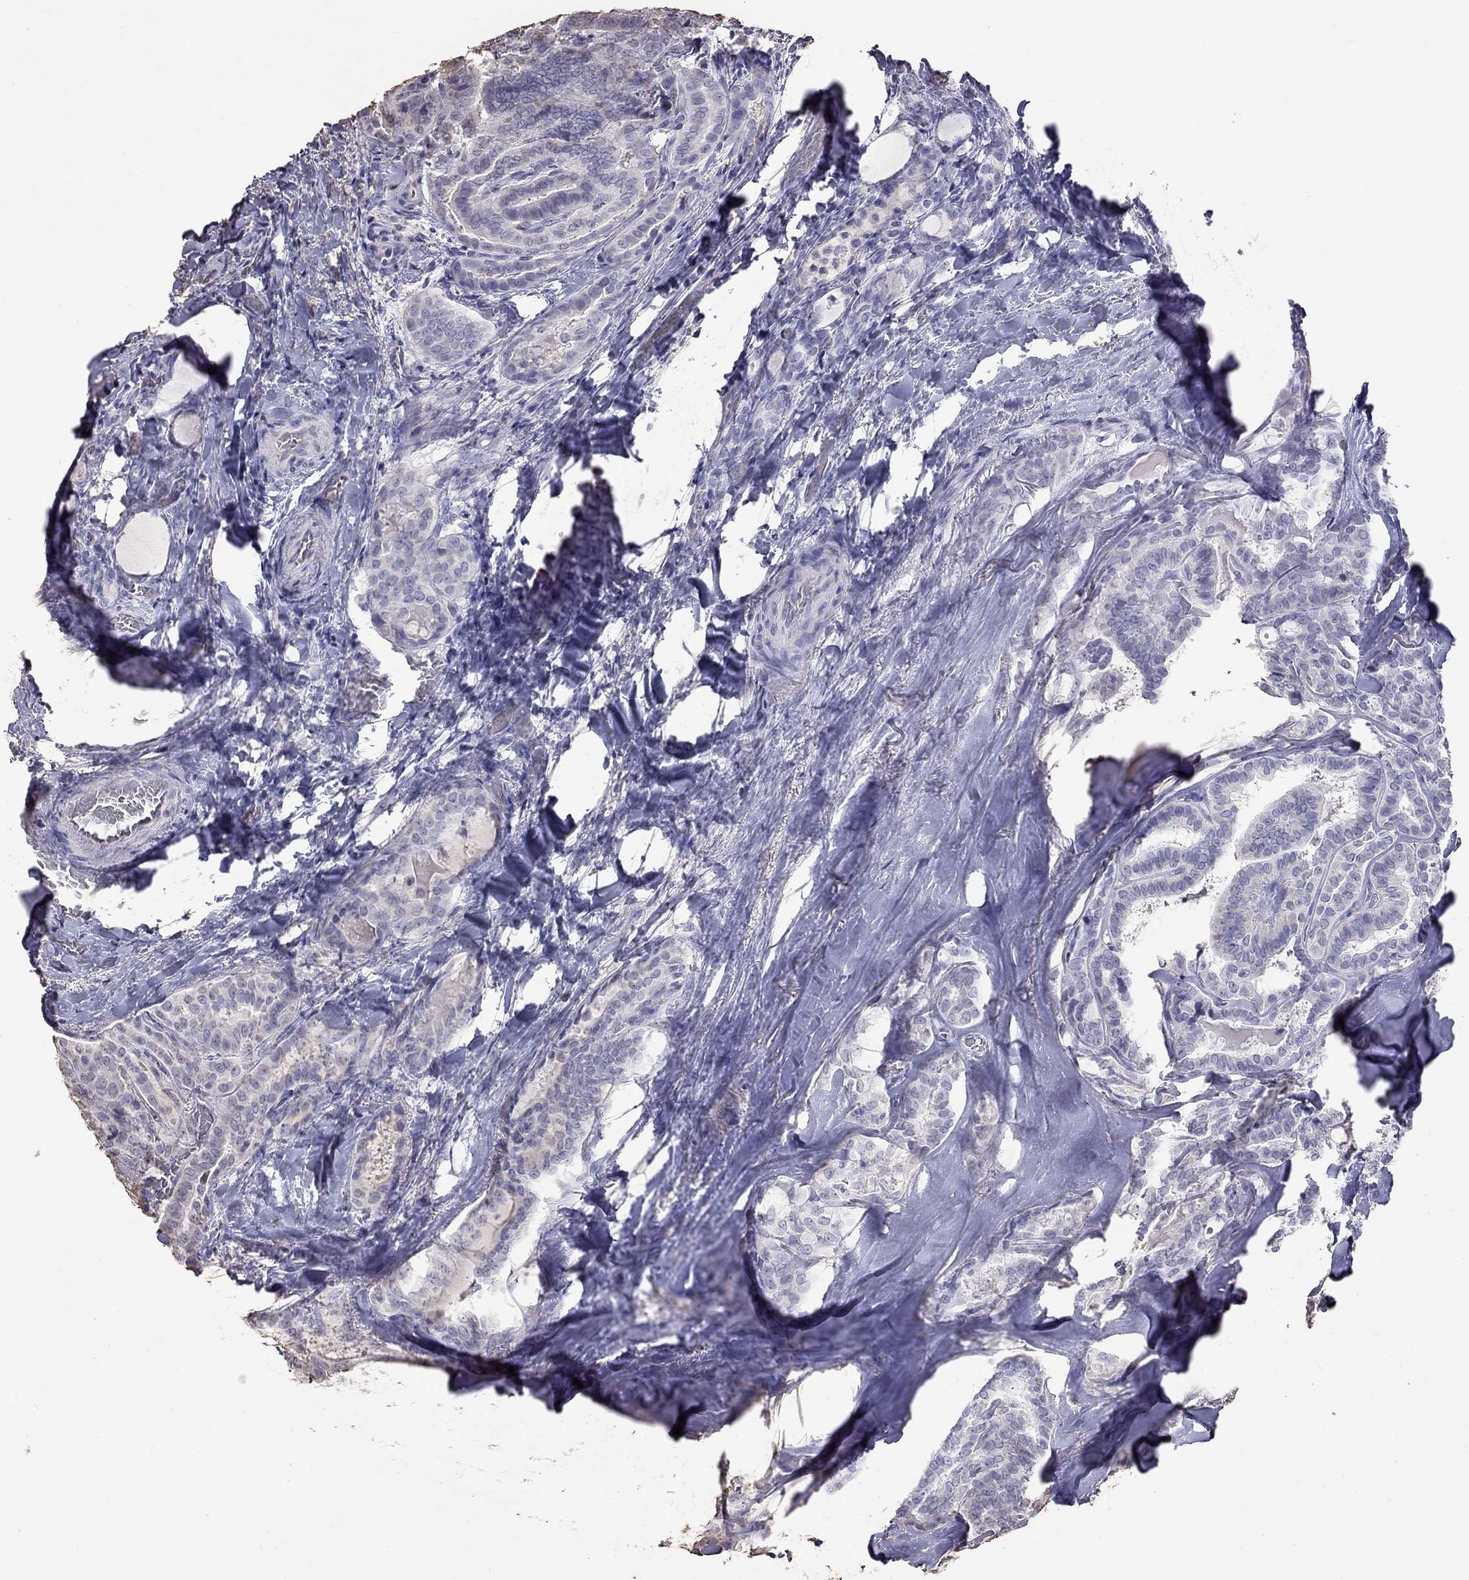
{"staining": {"intensity": "negative", "quantity": "none", "location": "none"}, "tissue": "thyroid cancer", "cell_type": "Tumor cells", "image_type": "cancer", "snomed": [{"axis": "morphology", "description": "Papillary adenocarcinoma, NOS"}, {"axis": "topography", "description": "Thyroid gland"}], "caption": "Tumor cells are negative for protein expression in human thyroid papillary adenocarcinoma.", "gene": "SUN3", "patient": {"sex": "female", "age": 39}}